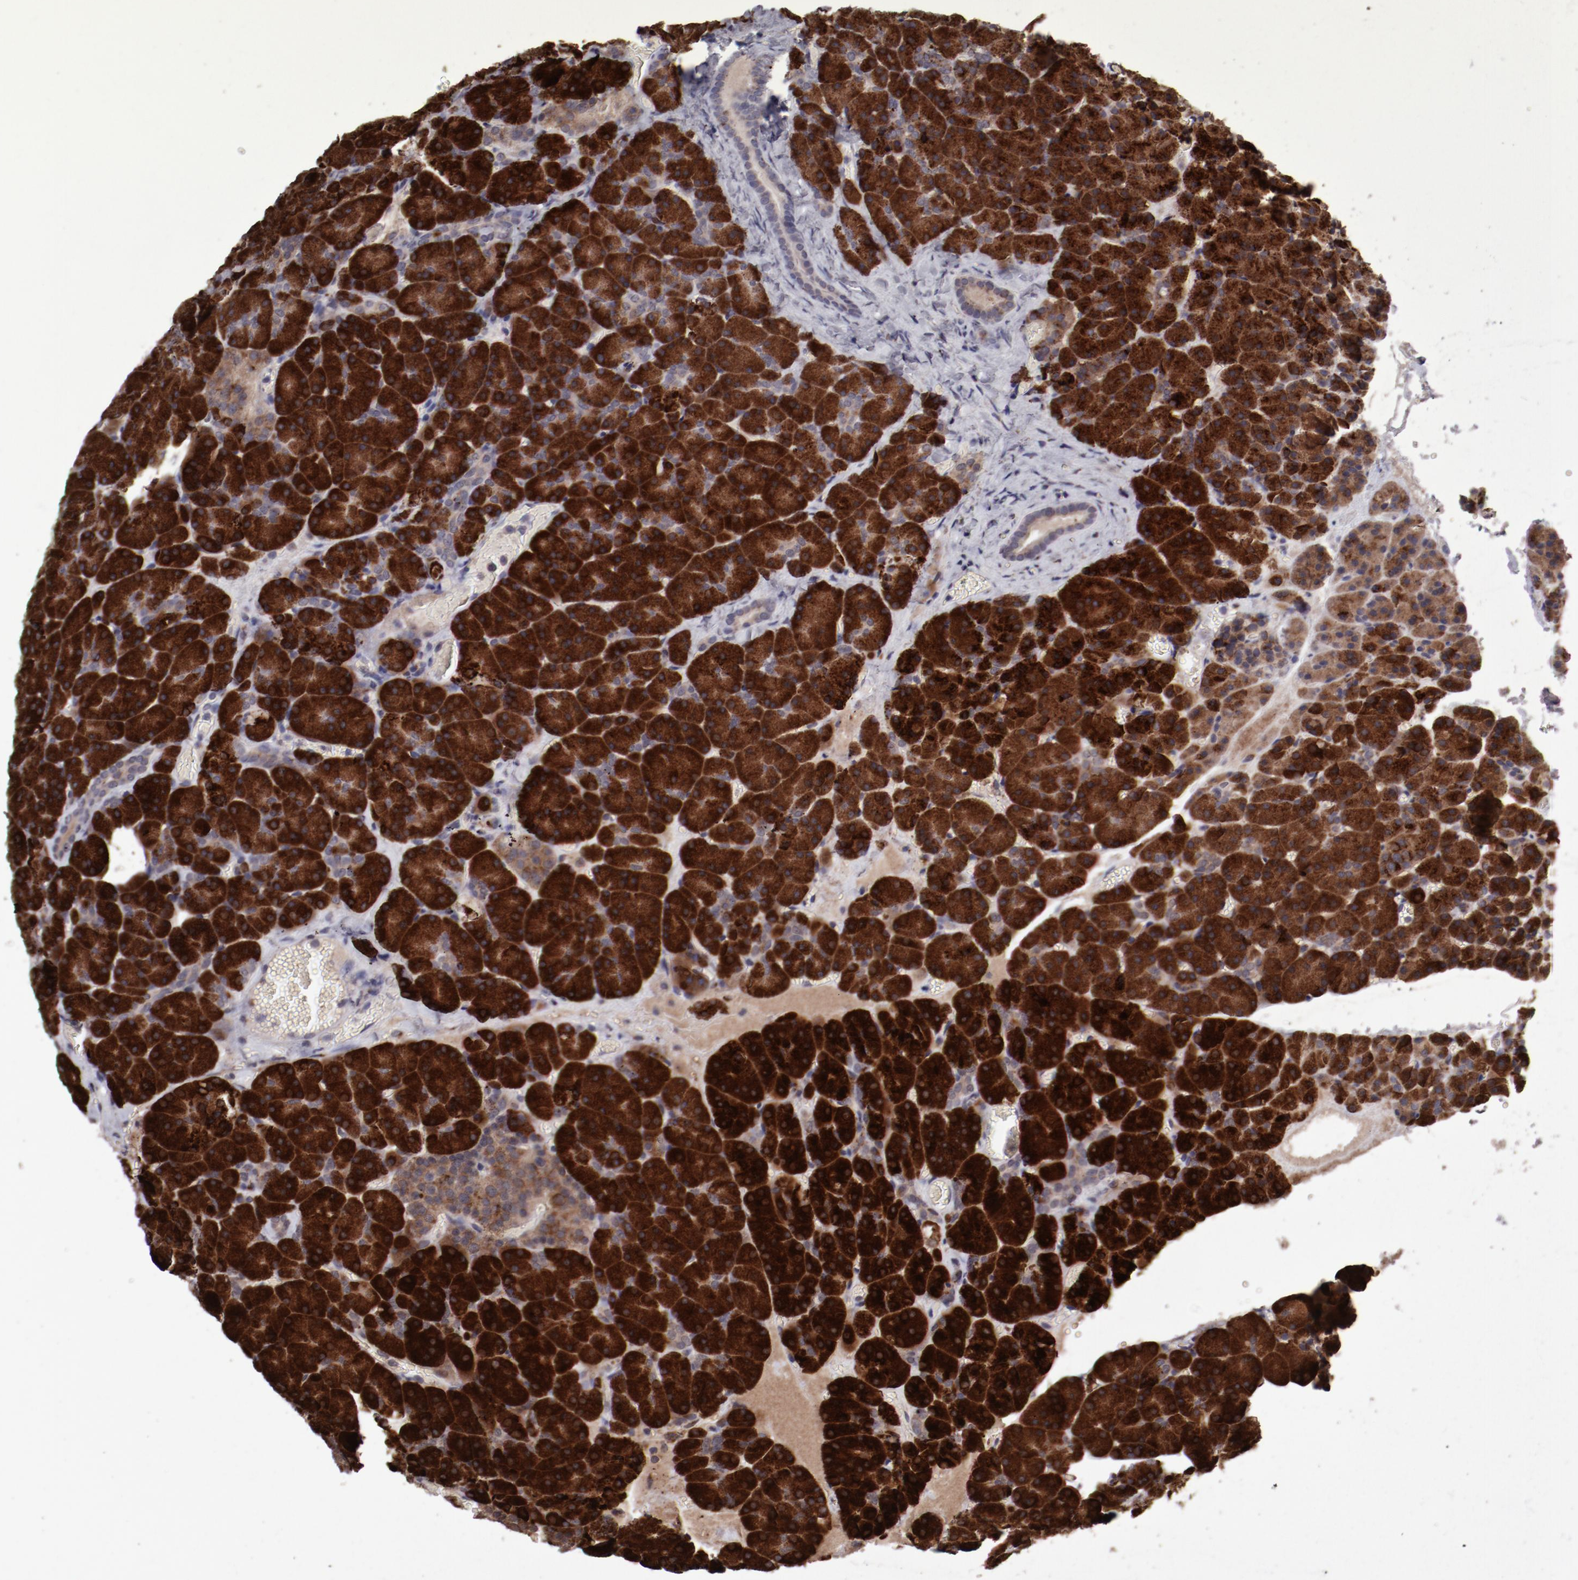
{"staining": {"intensity": "strong", "quantity": ">75%", "location": "cytoplasmic/membranous"}, "tissue": "carcinoid", "cell_type": "Tumor cells", "image_type": "cancer", "snomed": [{"axis": "morphology", "description": "Normal tissue, NOS"}, {"axis": "morphology", "description": "Carcinoid, malignant, NOS"}, {"axis": "topography", "description": "Pancreas"}], "caption": "This is a histology image of IHC staining of carcinoid, which shows strong staining in the cytoplasmic/membranous of tumor cells.", "gene": "IL12A", "patient": {"sex": "female", "age": 35}}